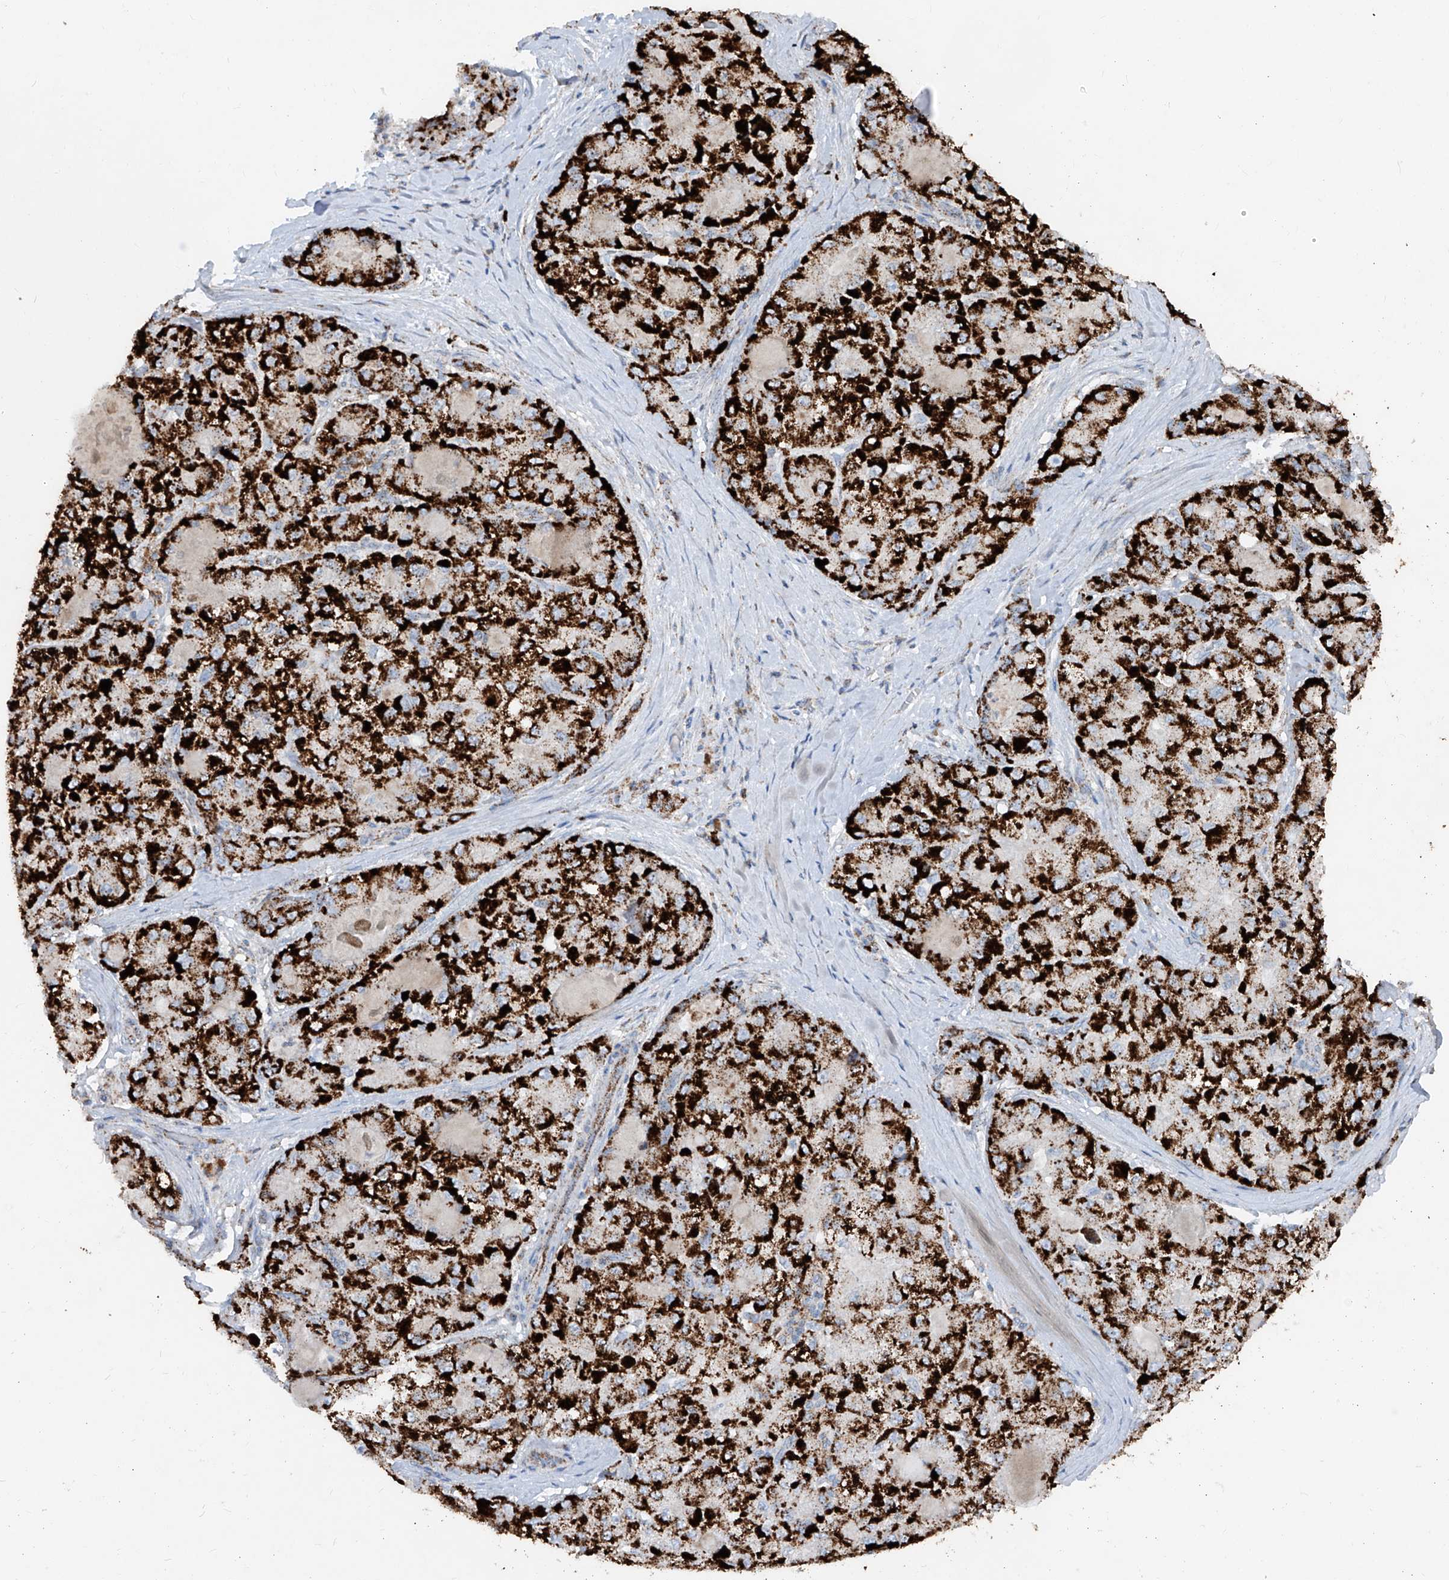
{"staining": {"intensity": "strong", "quantity": ">75%", "location": "cytoplasmic/membranous"}, "tissue": "liver cancer", "cell_type": "Tumor cells", "image_type": "cancer", "snomed": [{"axis": "morphology", "description": "Carcinoma, Hepatocellular, NOS"}, {"axis": "topography", "description": "Liver"}], "caption": "Human liver hepatocellular carcinoma stained for a protein (brown) exhibits strong cytoplasmic/membranous positive expression in approximately >75% of tumor cells.", "gene": "ABCD3", "patient": {"sex": "male", "age": 80}}